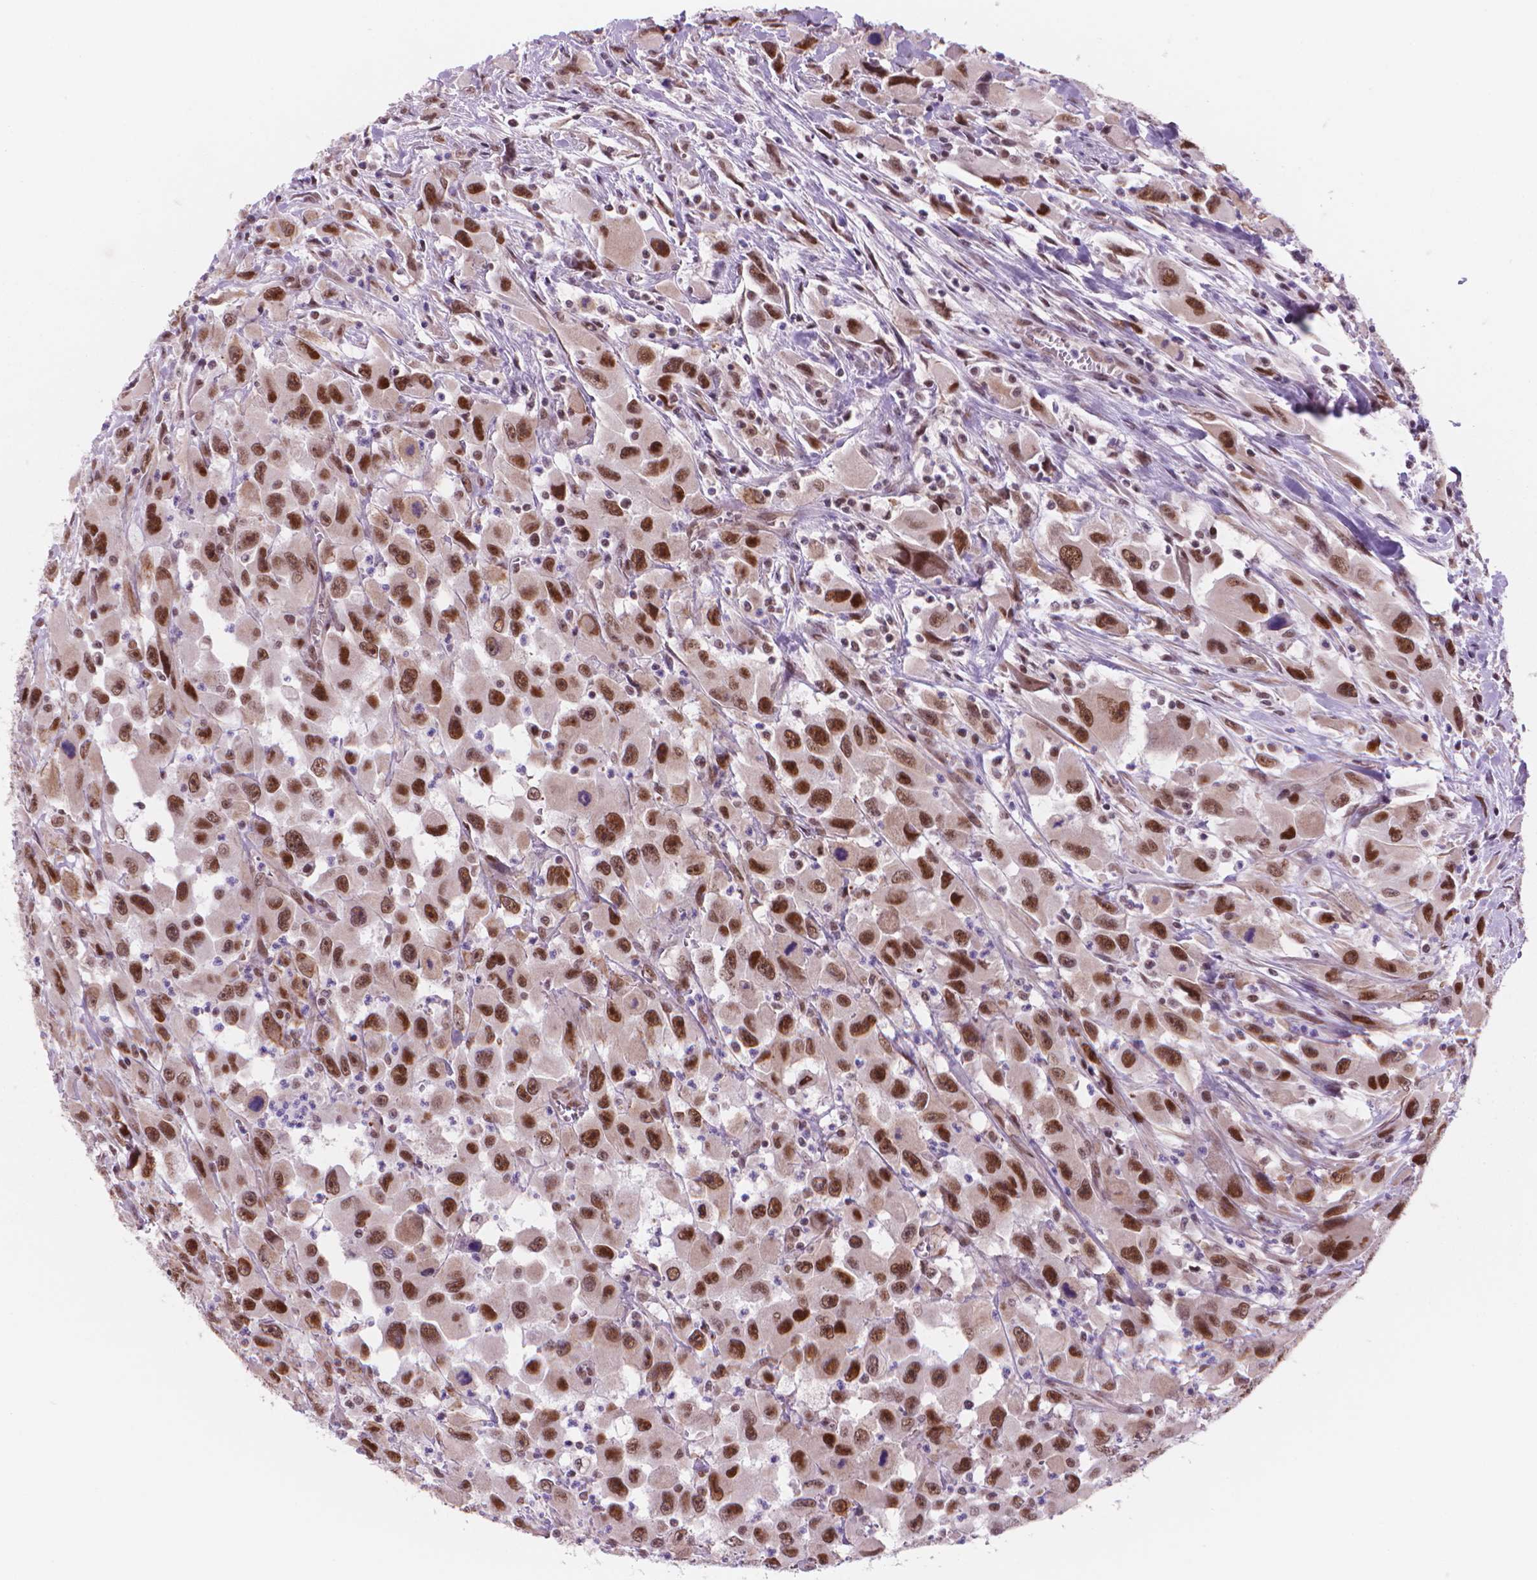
{"staining": {"intensity": "strong", "quantity": ">75%", "location": "nuclear"}, "tissue": "head and neck cancer", "cell_type": "Tumor cells", "image_type": "cancer", "snomed": [{"axis": "morphology", "description": "Squamous cell carcinoma, NOS"}, {"axis": "morphology", "description": "Squamous cell carcinoma, metastatic, NOS"}, {"axis": "topography", "description": "Oral tissue"}, {"axis": "topography", "description": "Head-Neck"}], "caption": "Protein staining of squamous cell carcinoma (head and neck) tissue exhibits strong nuclear expression in approximately >75% of tumor cells. The protein is shown in brown color, while the nuclei are stained blue.", "gene": "POLR3D", "patient": {"sex": "female", "age": 85}}